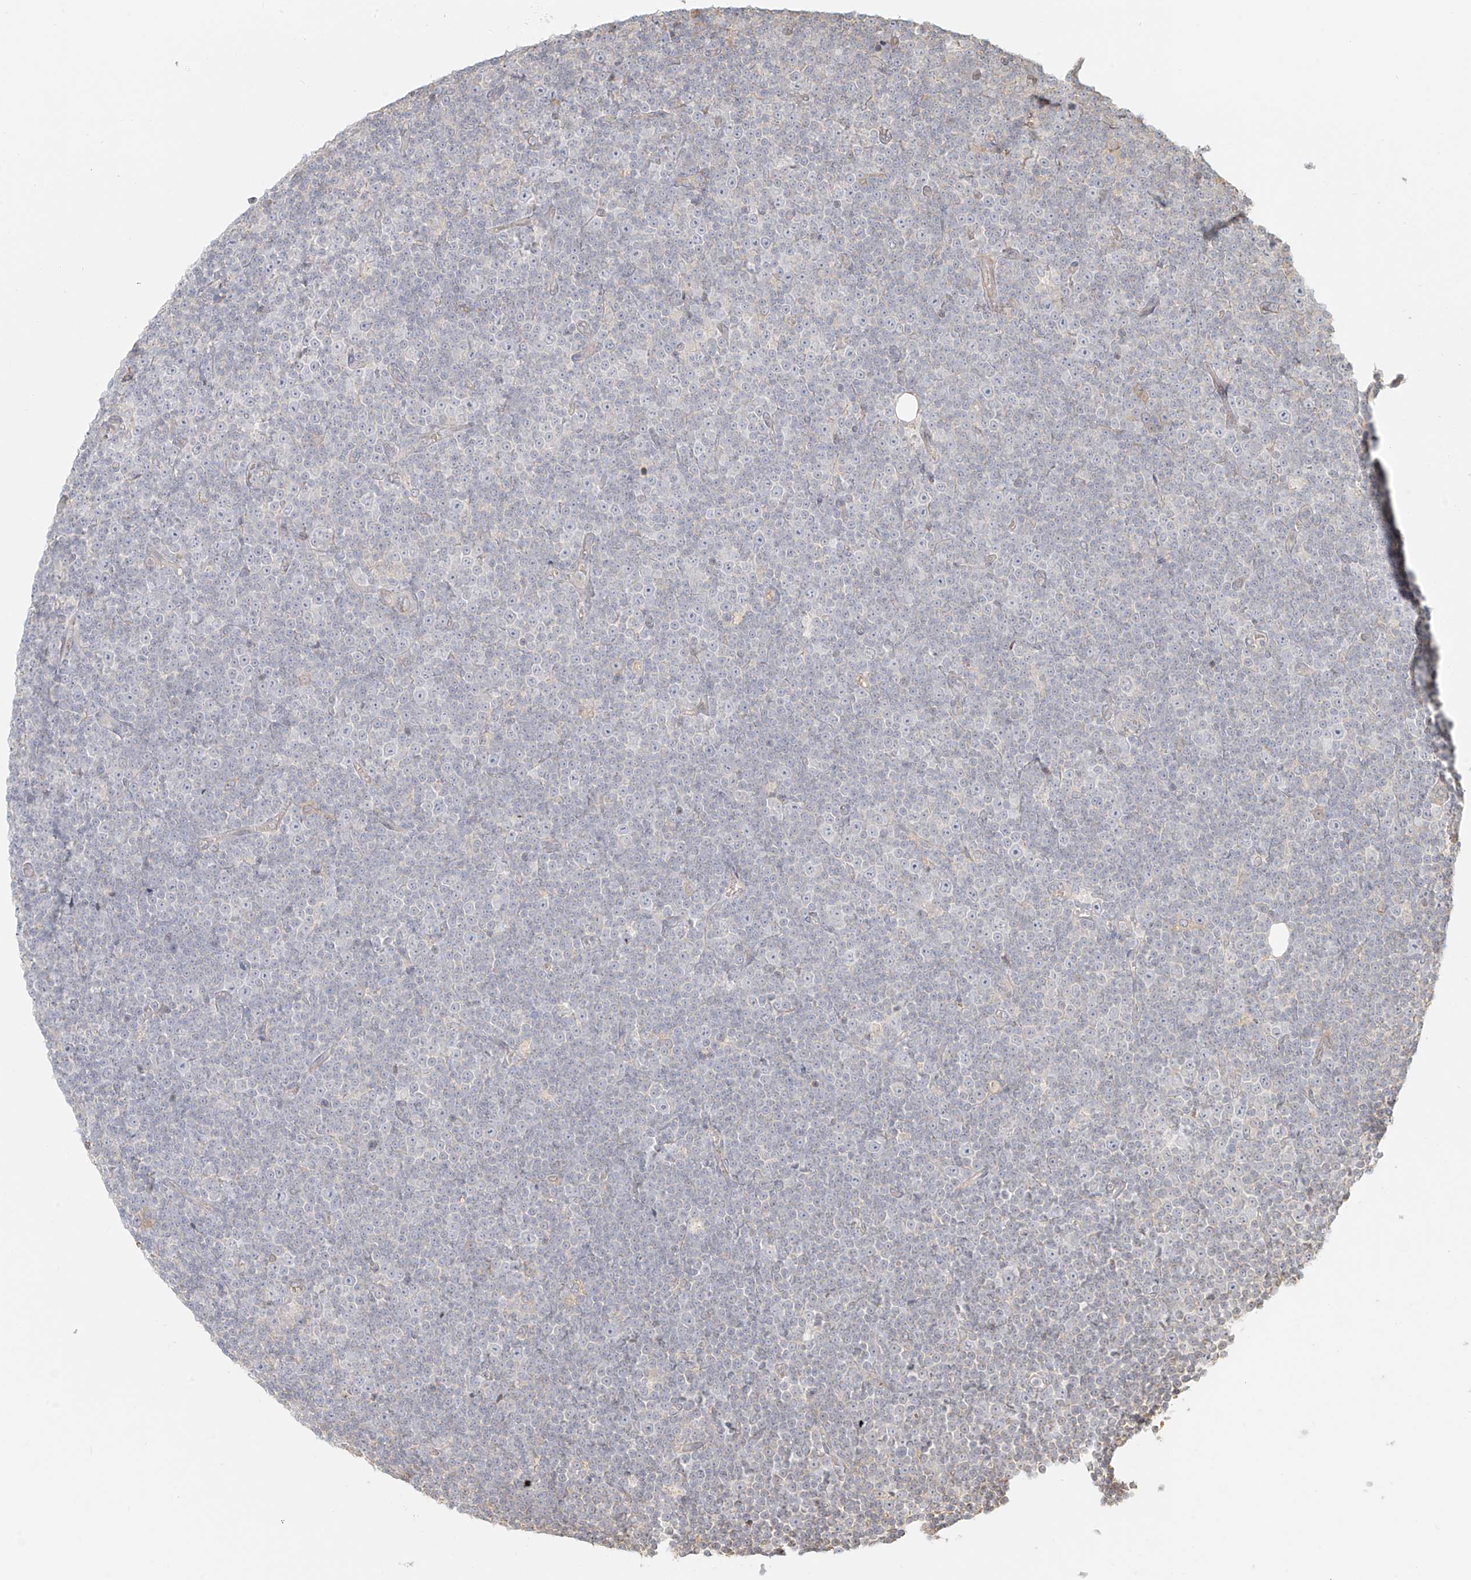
{"staining": {"intensity": "negative", "quantity": "none", "location": "none"}, "tissue": "lymphoma", "cell_type": "Tumor cells", "image_type": "cancer", "snomed": [{"axis": "morphology", "description": "Malignant lymphoma, non-Hodgkin's type, Low grade"}, {"axis": "topography", "description": "Lymph node"}], "caption": "The histopathology image displays no staining of tumor cells in lymphoma.", "gene": "UPK1B", "patient": {"sex": "female", "age": 67}}